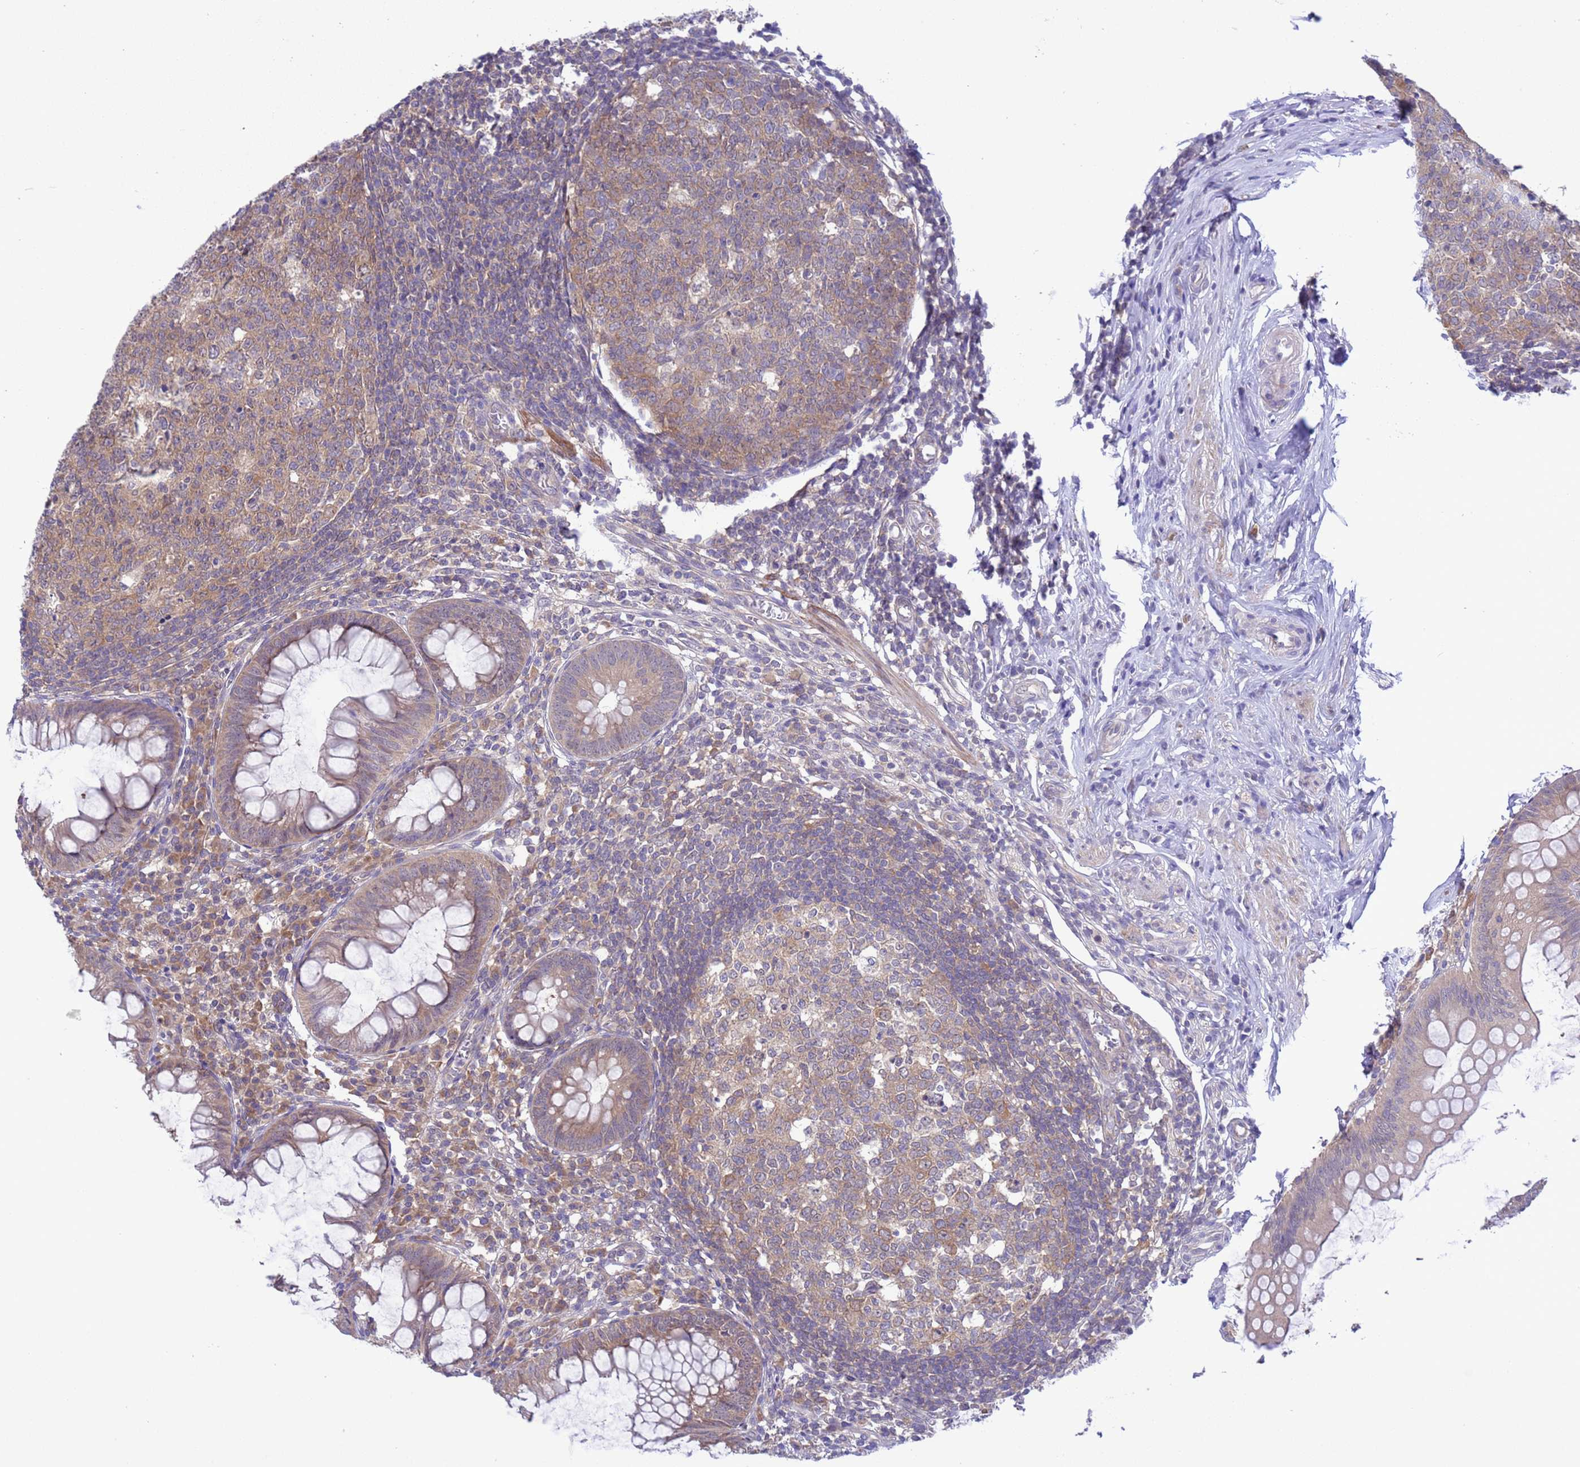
{"staining": {"intensity": "weak", "quantity": ">75%", "location": "cytoplasmic/membranous"}, "tissue": "appendix", "cell_type": "Glandular cells", "image_type": "normal", "snomed": [{"axis": "morphology", "description": "Normal tissue, NOS"}, {"axis": "topography", "description": "Appendix"}], "caption": "This image exhibits immunohistochemistry (IHC) staining of normal human appendix, with low weak cytoplasmic/membranous positivity in about >75% of glandular cells.", "gene": "ZNF461", "patient": {"sex": "male", "age": 56}}